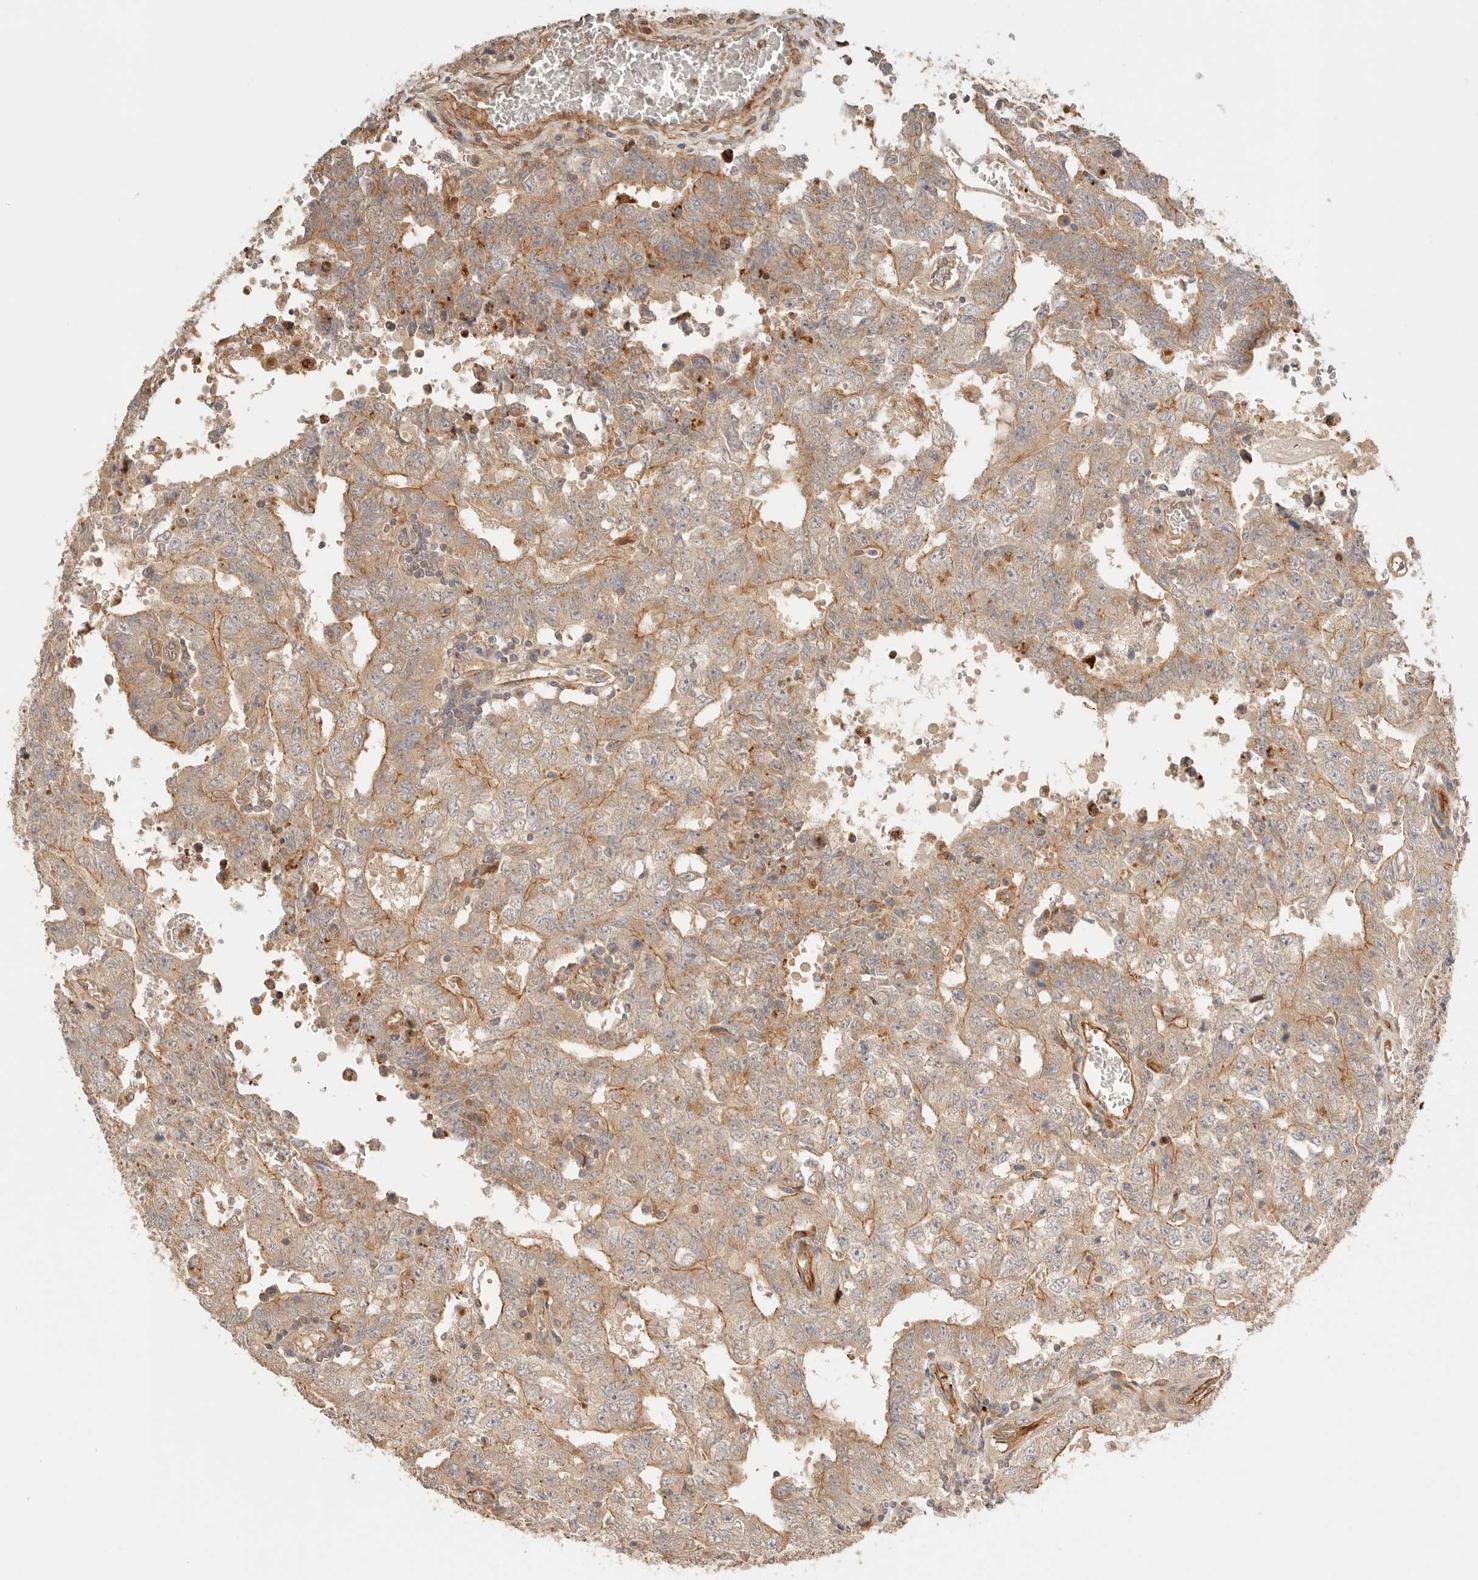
{"staining": {"intensity": "weak", "quantity": "25%-75%", "location": "cytoplasmic/membranous"}, "tissue": "testis cancer", "cell_type": "Tumor cells", "image_type": "cancer", "snomed": [{"axis": "morphology", "description": "Carcinoma, Embryonal, NOS"}, {"axis": "topography", "description": "Testis"}], "caption": "Immunohistochemistry (IHC) photomicrograph of neoplastic tissue: testis cancer (embryonal carcinoma) stained using immunohistochemistry reveals low levels of weak protein expression localized specifically in the cytoplasmic/membranous of tumor cells, appearing as a cytoplasmic/membranous brown color.", "gene": "IL1R2", "patient": {"sex": "male", "age": 26}}